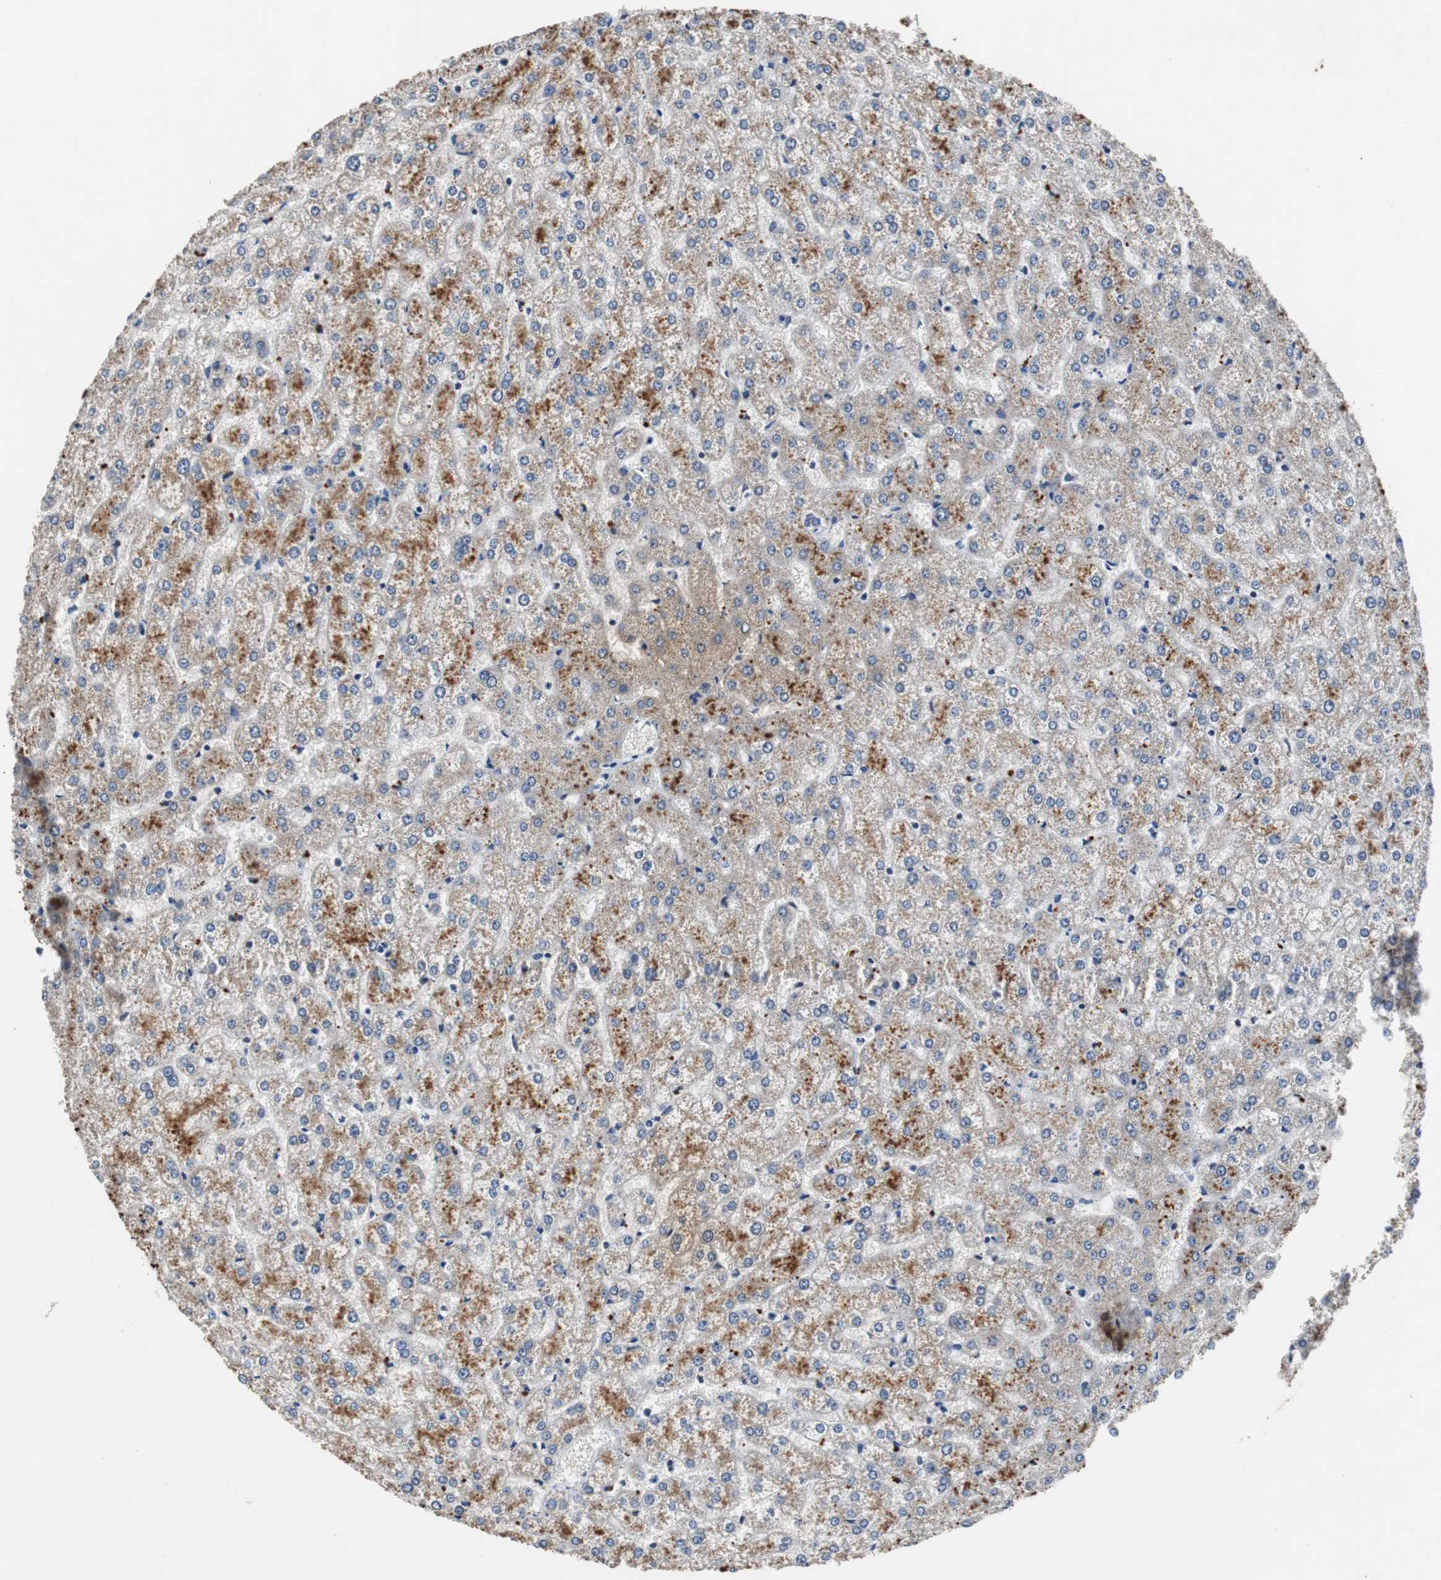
{"staining": {"intensity": "negative", "quantity": "none", "location": "none"}, "tissue": "liver", "cell_type": "Cholangiocytes", "image_type": "normal", "snomed": [{"axis": "morphology", "description": "Normal tissue, NOS"}, {"axis": "topography", "description": "Liver"}], "caption": "This is an immunohistochemistry (IHC) photomicrograph of unremarkable human liver. There is no staining in cholangiocytes.", "gene": "USP28", "patient": {"sex": "female", "age": 32}}